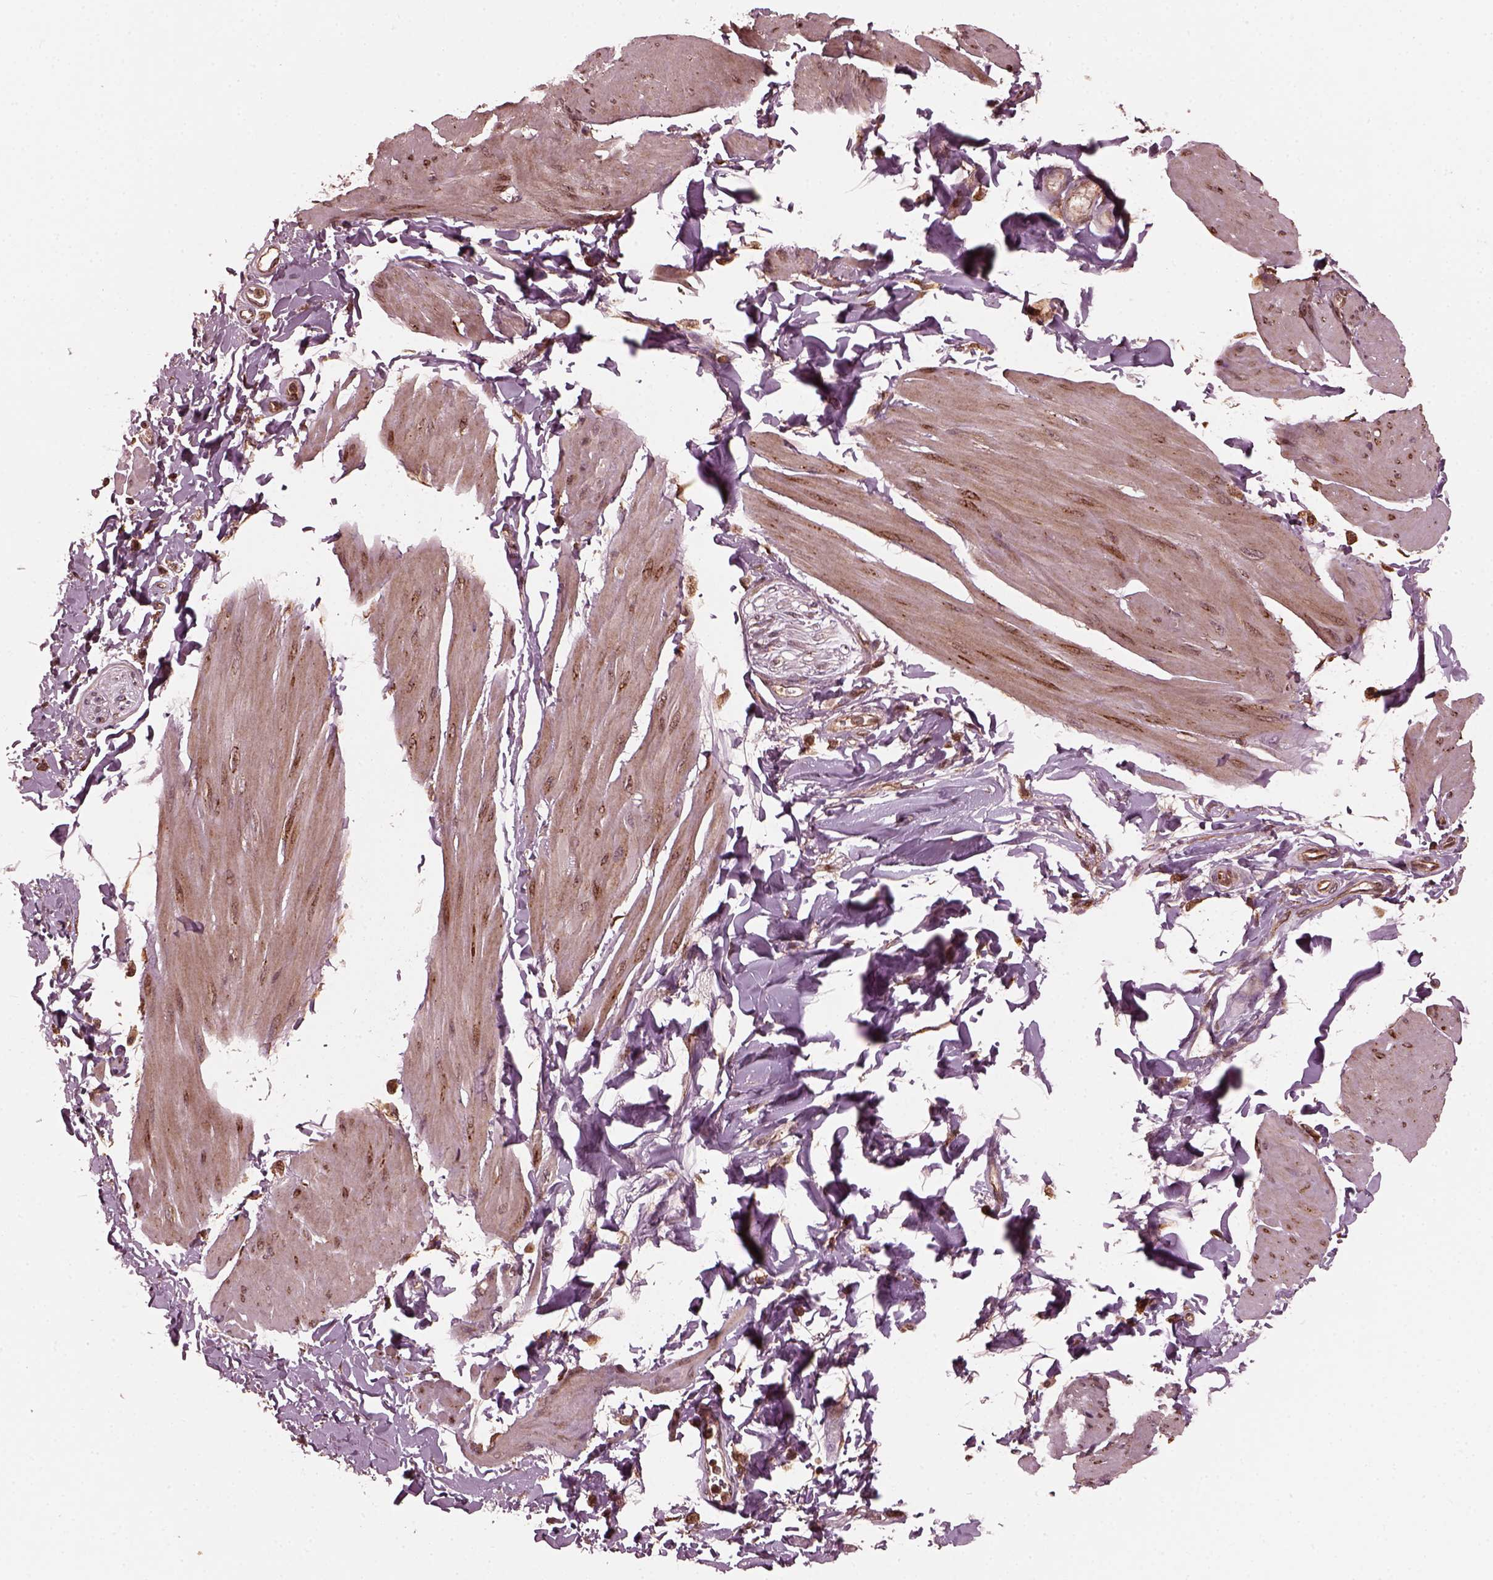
{"staining": {"intensity": "weak", "quantity": ">75%", "location": "cytoplasmic/membranous"}, "tissue": "smooth muscle", "cell_type": "Smooth muscle cells", "image_type": "normal", "snomed": [{"axis": "morphology", "description": "Normal tissue, NOS"}, {"axis": "topography", "description": "Adipose tissue"}, {"axis": "topography", "description": "Smooth muscle"}, {"axis": "topography", "description": "Peripheral nerve tissue"}], "caption": "Smooth muscle cells exhibit low levels of weak cytoplasmic/membranous staining in about >75% of cells in normal human smooth muscle.", "gene": "ZNF292", "patient": {"sex": "male", "age": 83}}